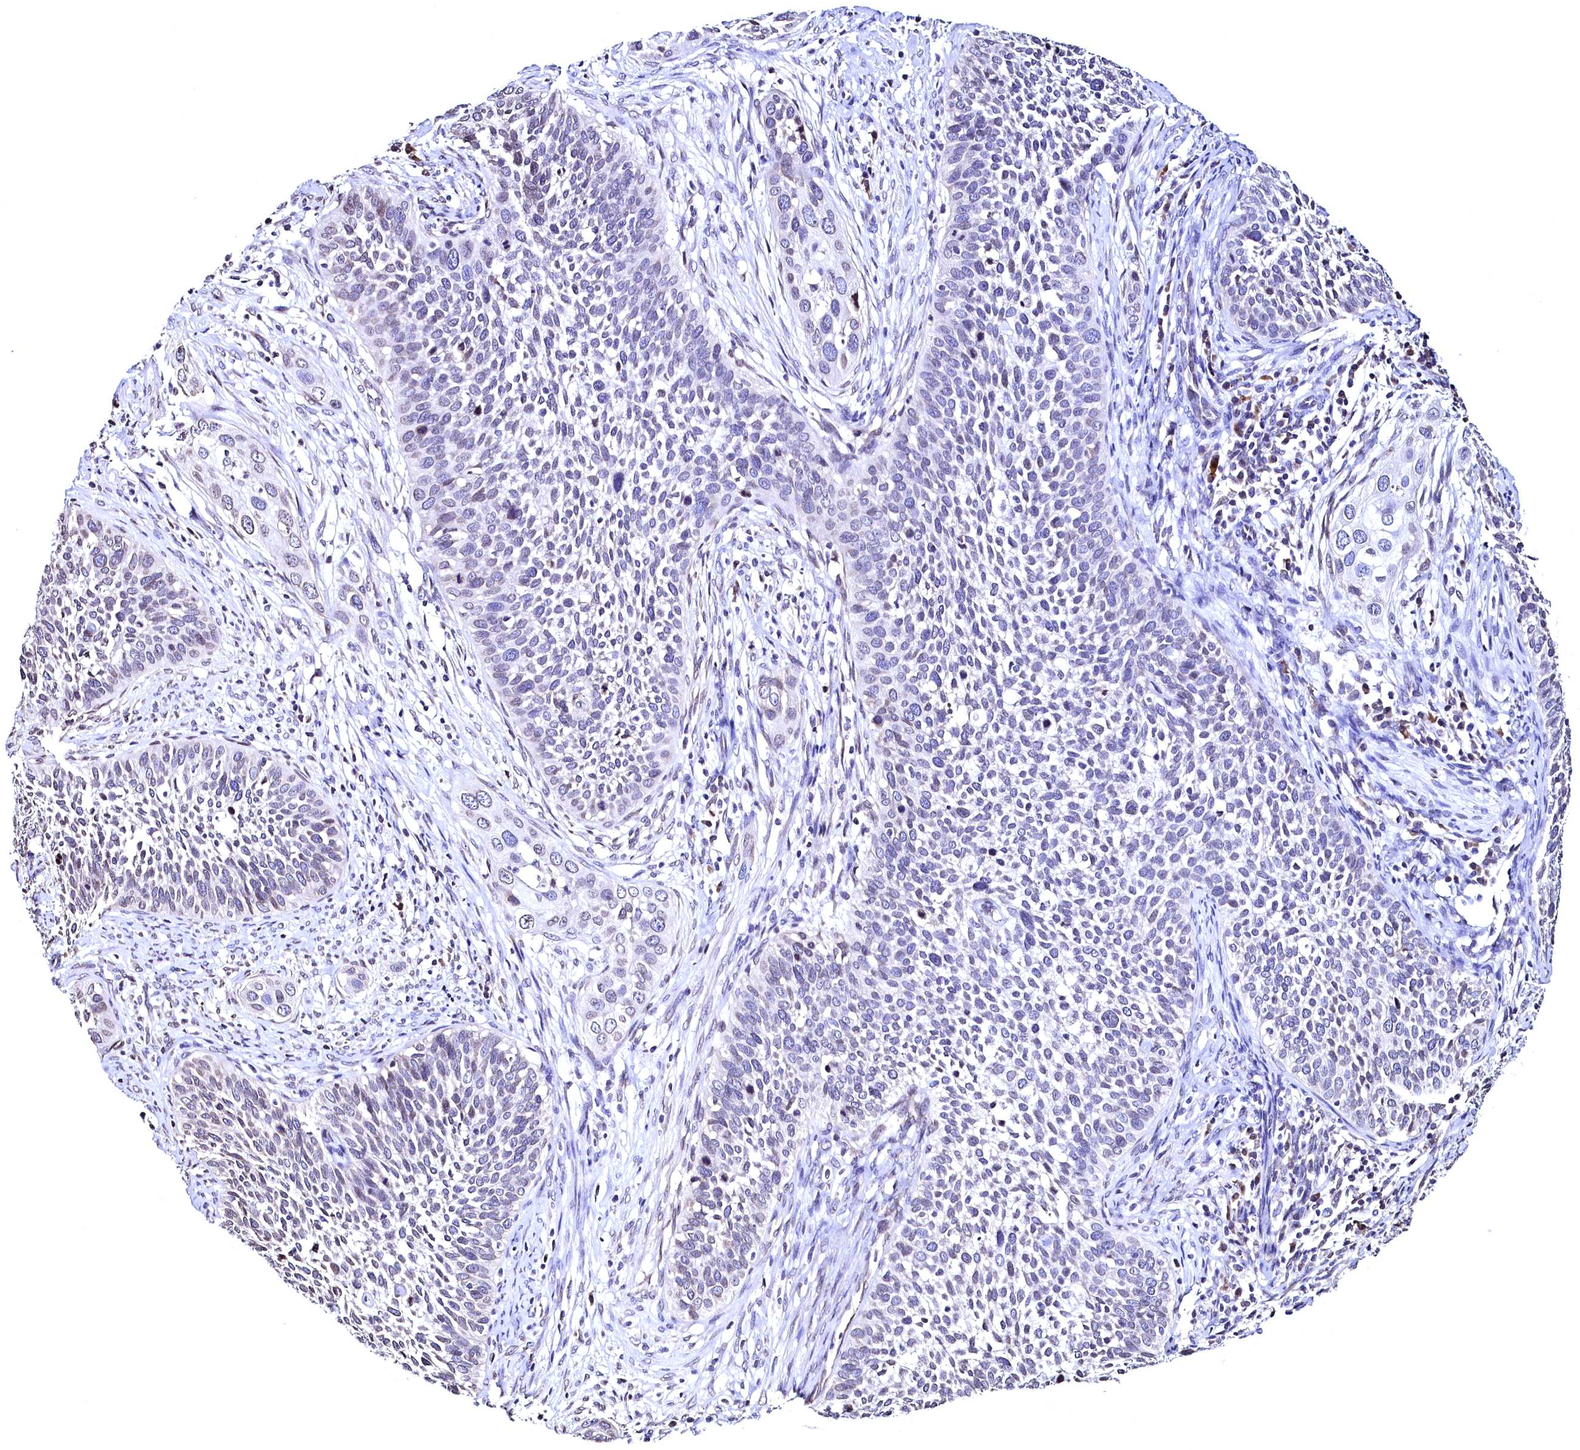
{"staining": {"intensity": "negative", "quantity": "none", "location": "none"}, "tissue": "cervical cancer", "cell_type": "Tumor cells", "image_type": "cancer", "snomed": [{"axis": "morphology", "description": "Squamous cell carcinoma, NOS"}, {"axis": "topography", "description": "Cervix"}], "caption": "DAB (3,3'-diaminobenzidine) immunohistochemical staining of cervical squamous cell carcinoma reveals no significant expression in tumor cells.", "gene": "HAND1", "patient": {"sex": "female", "age": 34}}